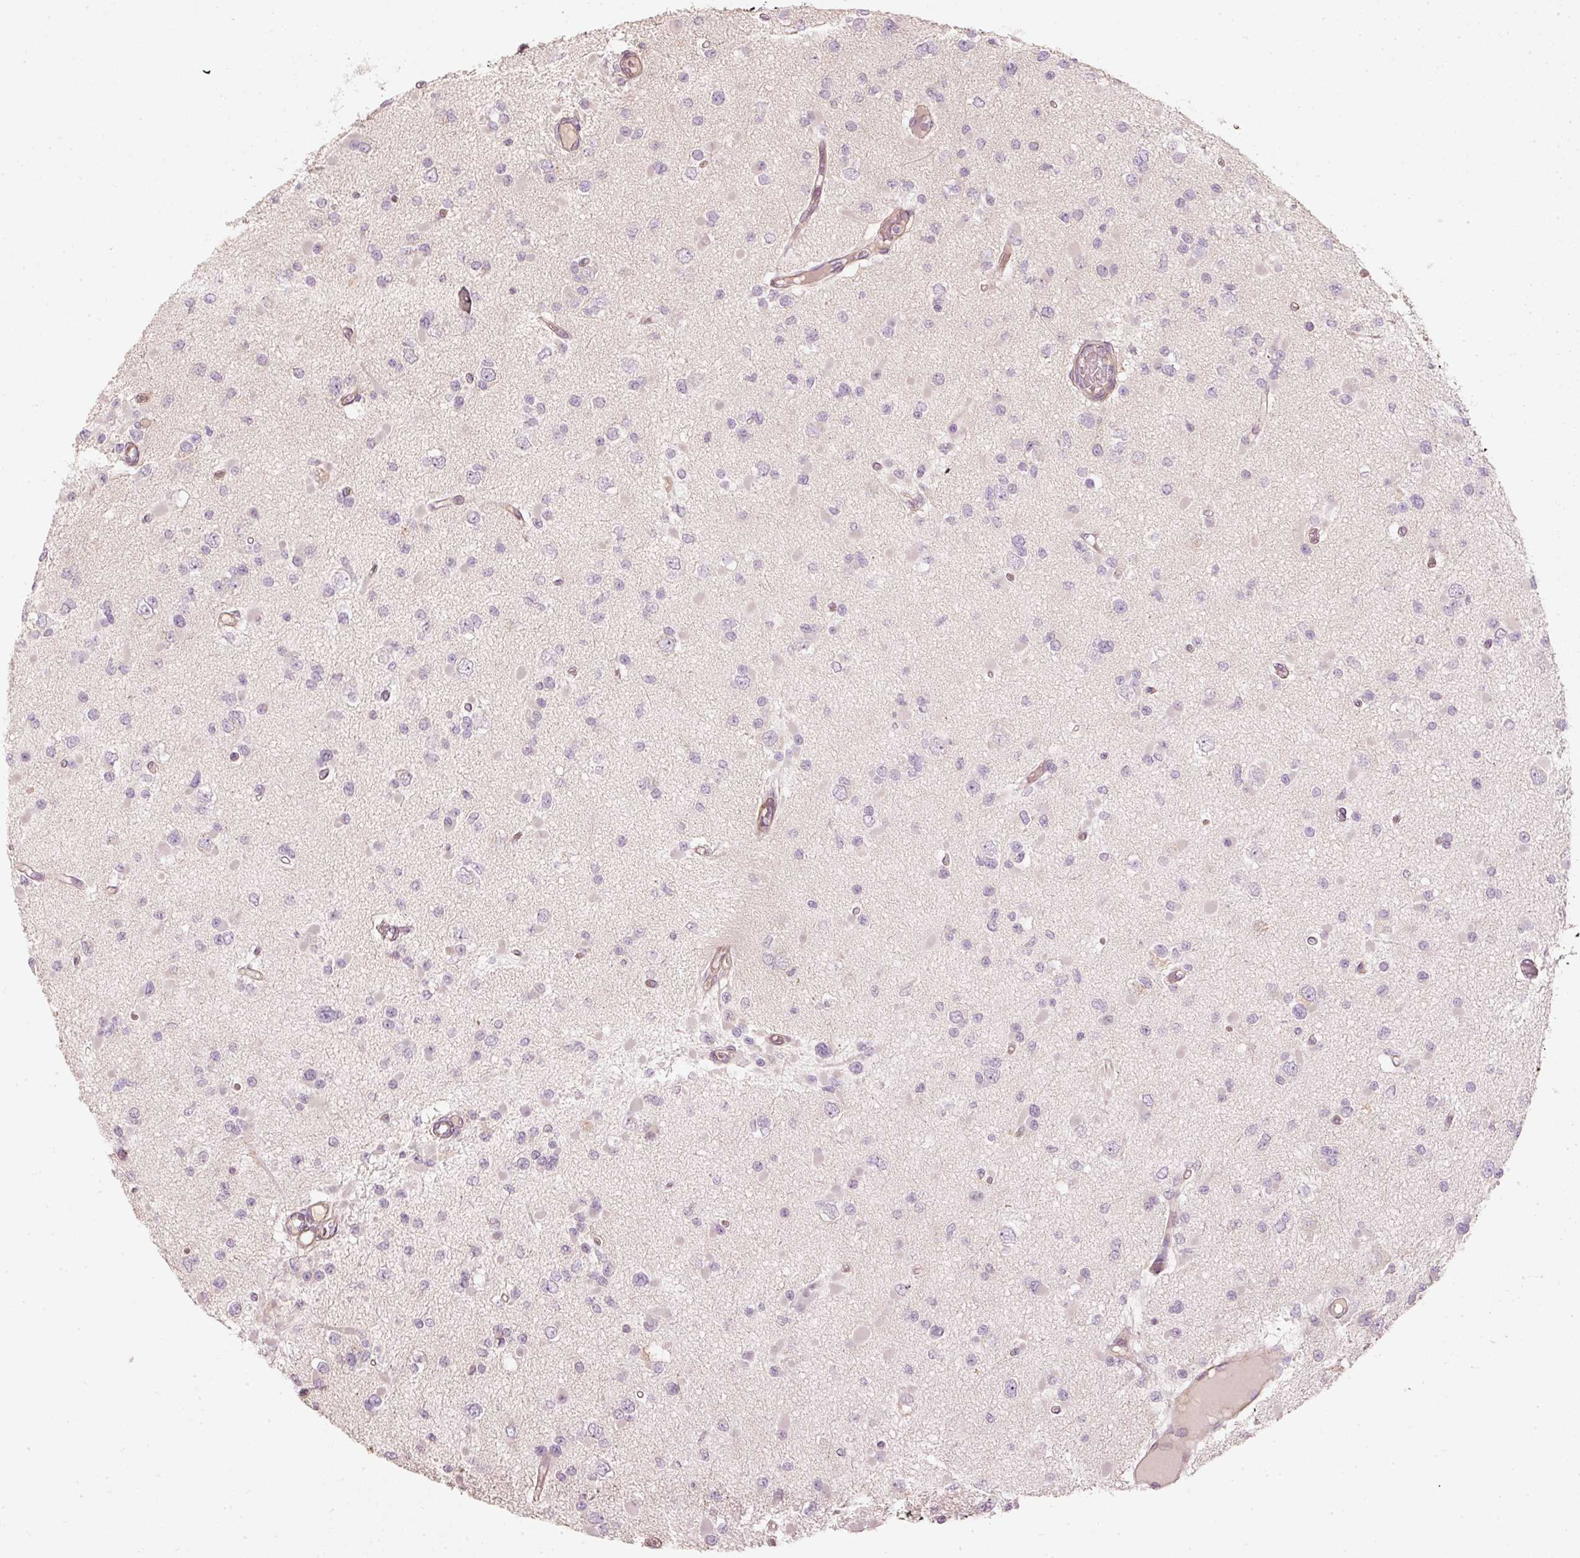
{"staining": {"intensity": "negative", "quantity": "none", "location": "none"}, "tissue": "glioma", "cell_type": "Tumor cells", "image_type": "cancer", "snomed": [{"axis": "morphology", "description": "Glioma, malignant, Low grade"}, {"axis": "topography", "description": "Brain"}], "caption": "Tumor cells are negative for protein expression in human glioma. (DAB (3,3'-diaminobenzidine) IHC visualized using brightfield microscopy, high magnification).", "gene": "TREX2", "patient": {"sex": "female", "age": 22}}